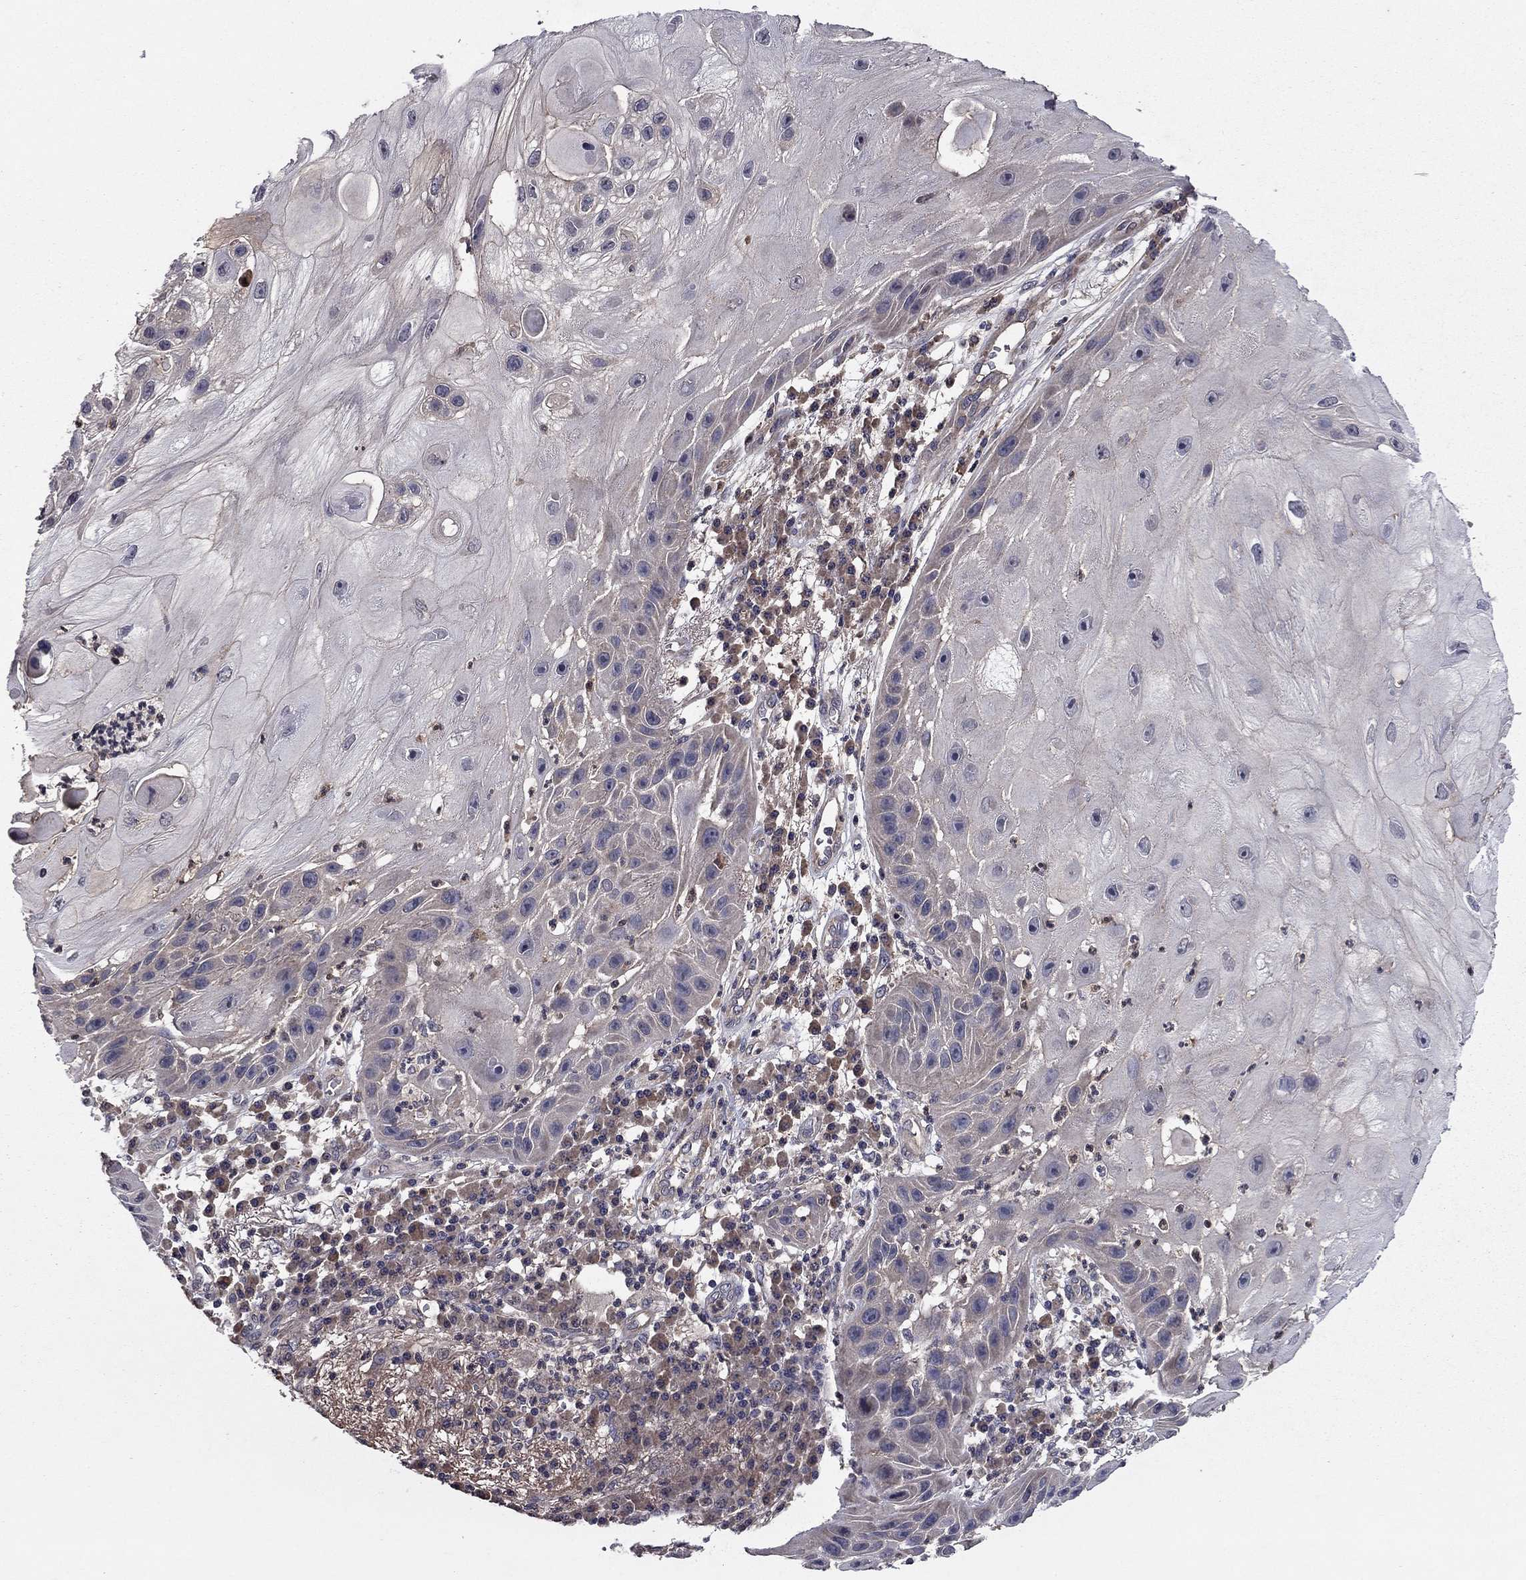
{"staining": {"intensity": "negative", "quantity": "none", "location": "none"}, "tissue": "skin cancer", "cell_type": "Tumor cells", "image_type": "cancer", "snomed": [{"axis": "morphology", "description": "Normal tissue, NOS"}, {"axis": "morphology", "description": "Squamous cell carcinoma, NOS"}, {"axis": "topography", "description": "Skin"}], "caption": "Tumor cells are negative for brown protein staining in skin cancer.", "gene": "PROS1", "patient": {"sex": "male", "age": 79}}